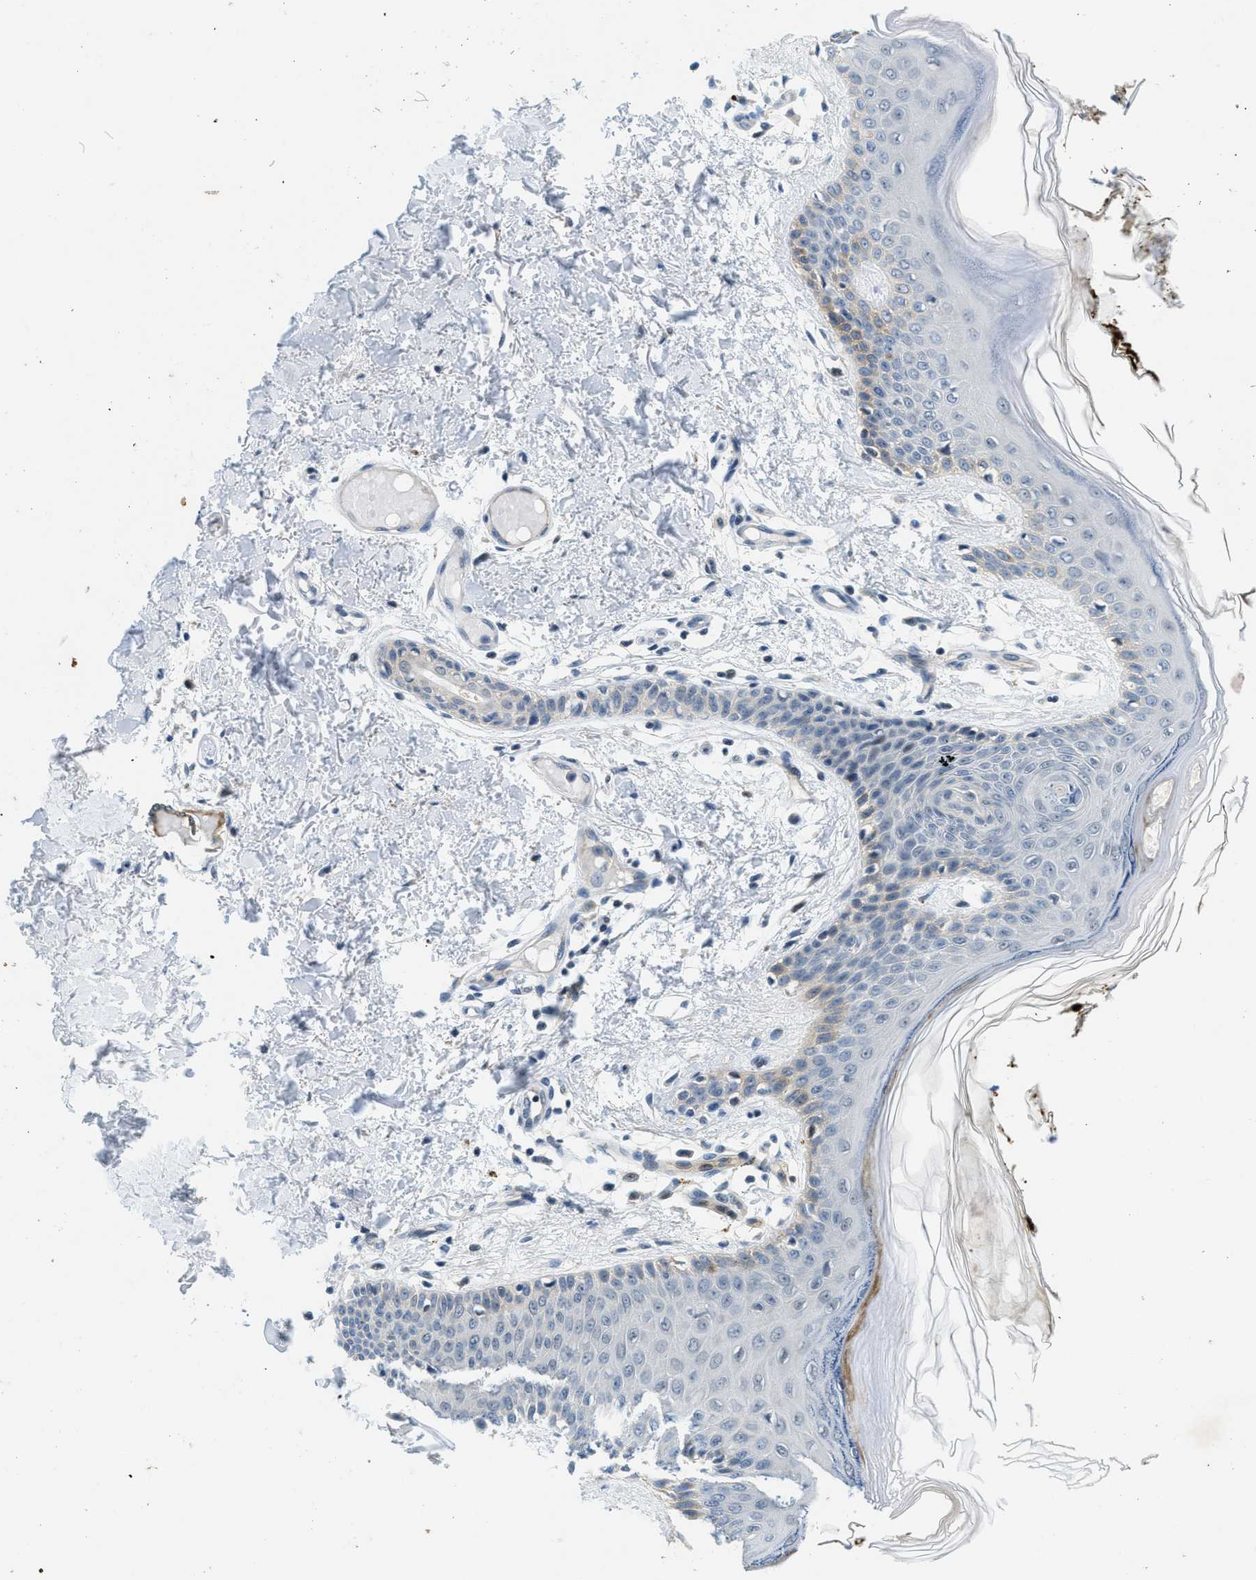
{"staining": {"intensity": "negative", "quantity": "none", "location": "none"}, "tissue": "skin", "cell_type": "Fibroblasts", "image_type": "normal", "snomed": [{"axis": "morphology", "description": "Normal tissue, NOS"}, {"axis": "topography", "description": "Skin"}], "caption": "Immunohistochemistry histopathology image of unremarkable skin: human skin stained with DAB (3,3'-diaminobenzidine) demonstrates no significant protein positivity in fibroblasts.", "gene": "SLCO2A1", "patient": {"sex": "male", "age": 53}}